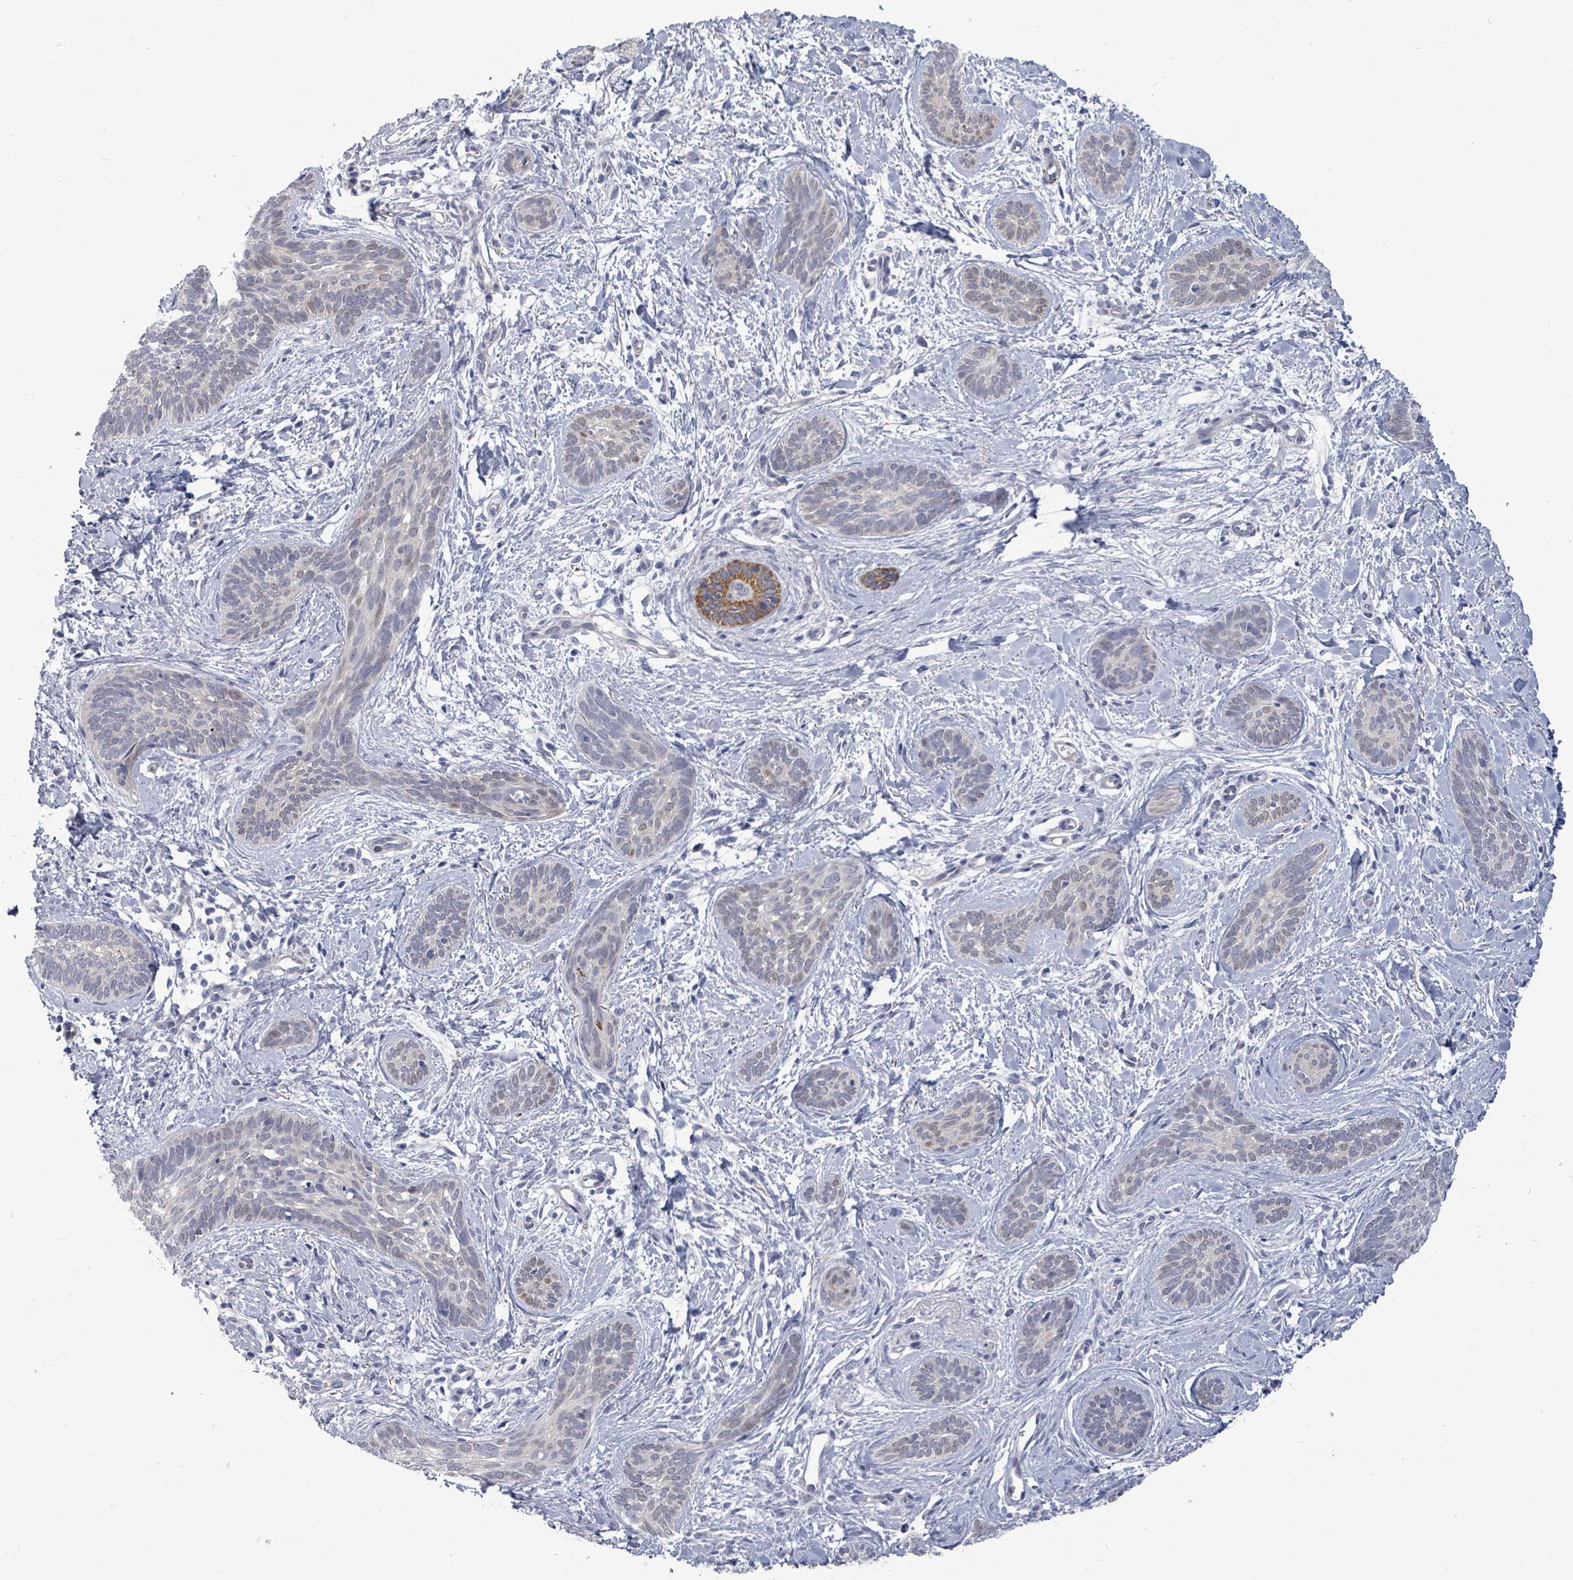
{"staining": {"intensity": "negative", "quantity": "none", "location": "none"}, "tissue": "skin cancer", "cell_type": "Tumor cells", "image_type": "cancer", "snomed": [{"axis": "morphology", "description": "Basal cell carcinoma"}, {"axis": "topography", "description": "Skin"}], "caption": "This is an immunohistochemistry micrograph of skin basal cell carcinoma. There is no staining in tumor cells.", "gene": "CT45A5", "patient": {"sex": "female", "age": 81}}